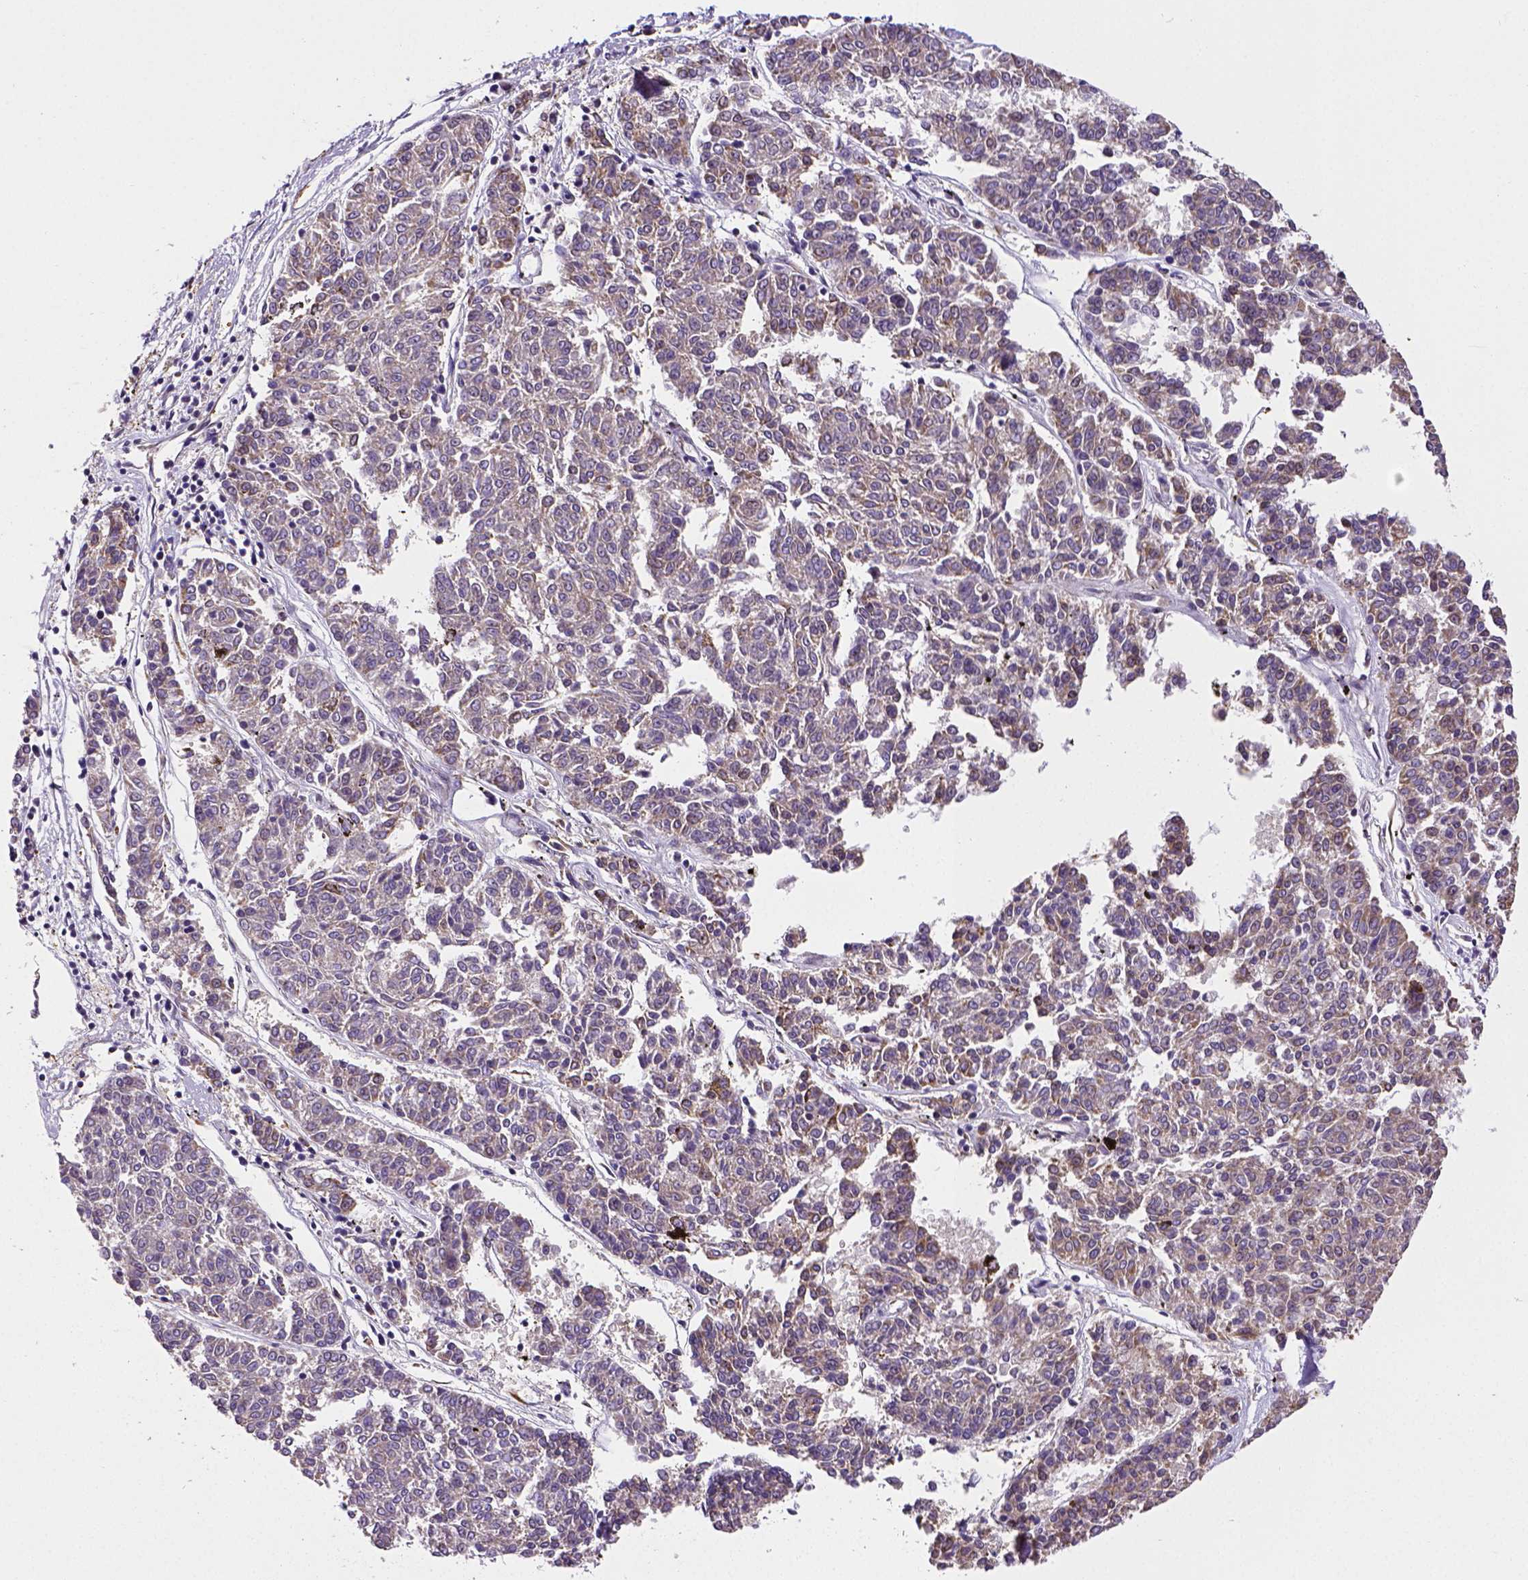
{"staining": {"intensity": "weak", "quantity": "<25%", "location": "cytoplasmic/membranous"}, "tissue": "melanoma", "cell_type": "Tumor cells", "image_type": "cancer", "snomed": [{"axis": "morphology", "description": "Malignant melanoma, NOS"}, {"axis": "topography", "description": "Skin"}], "caption": "Tumor cells show no significant protein positivity in melanoma.", "gene": "MTDH", "patient": {"sex": "female", "age": 72}}